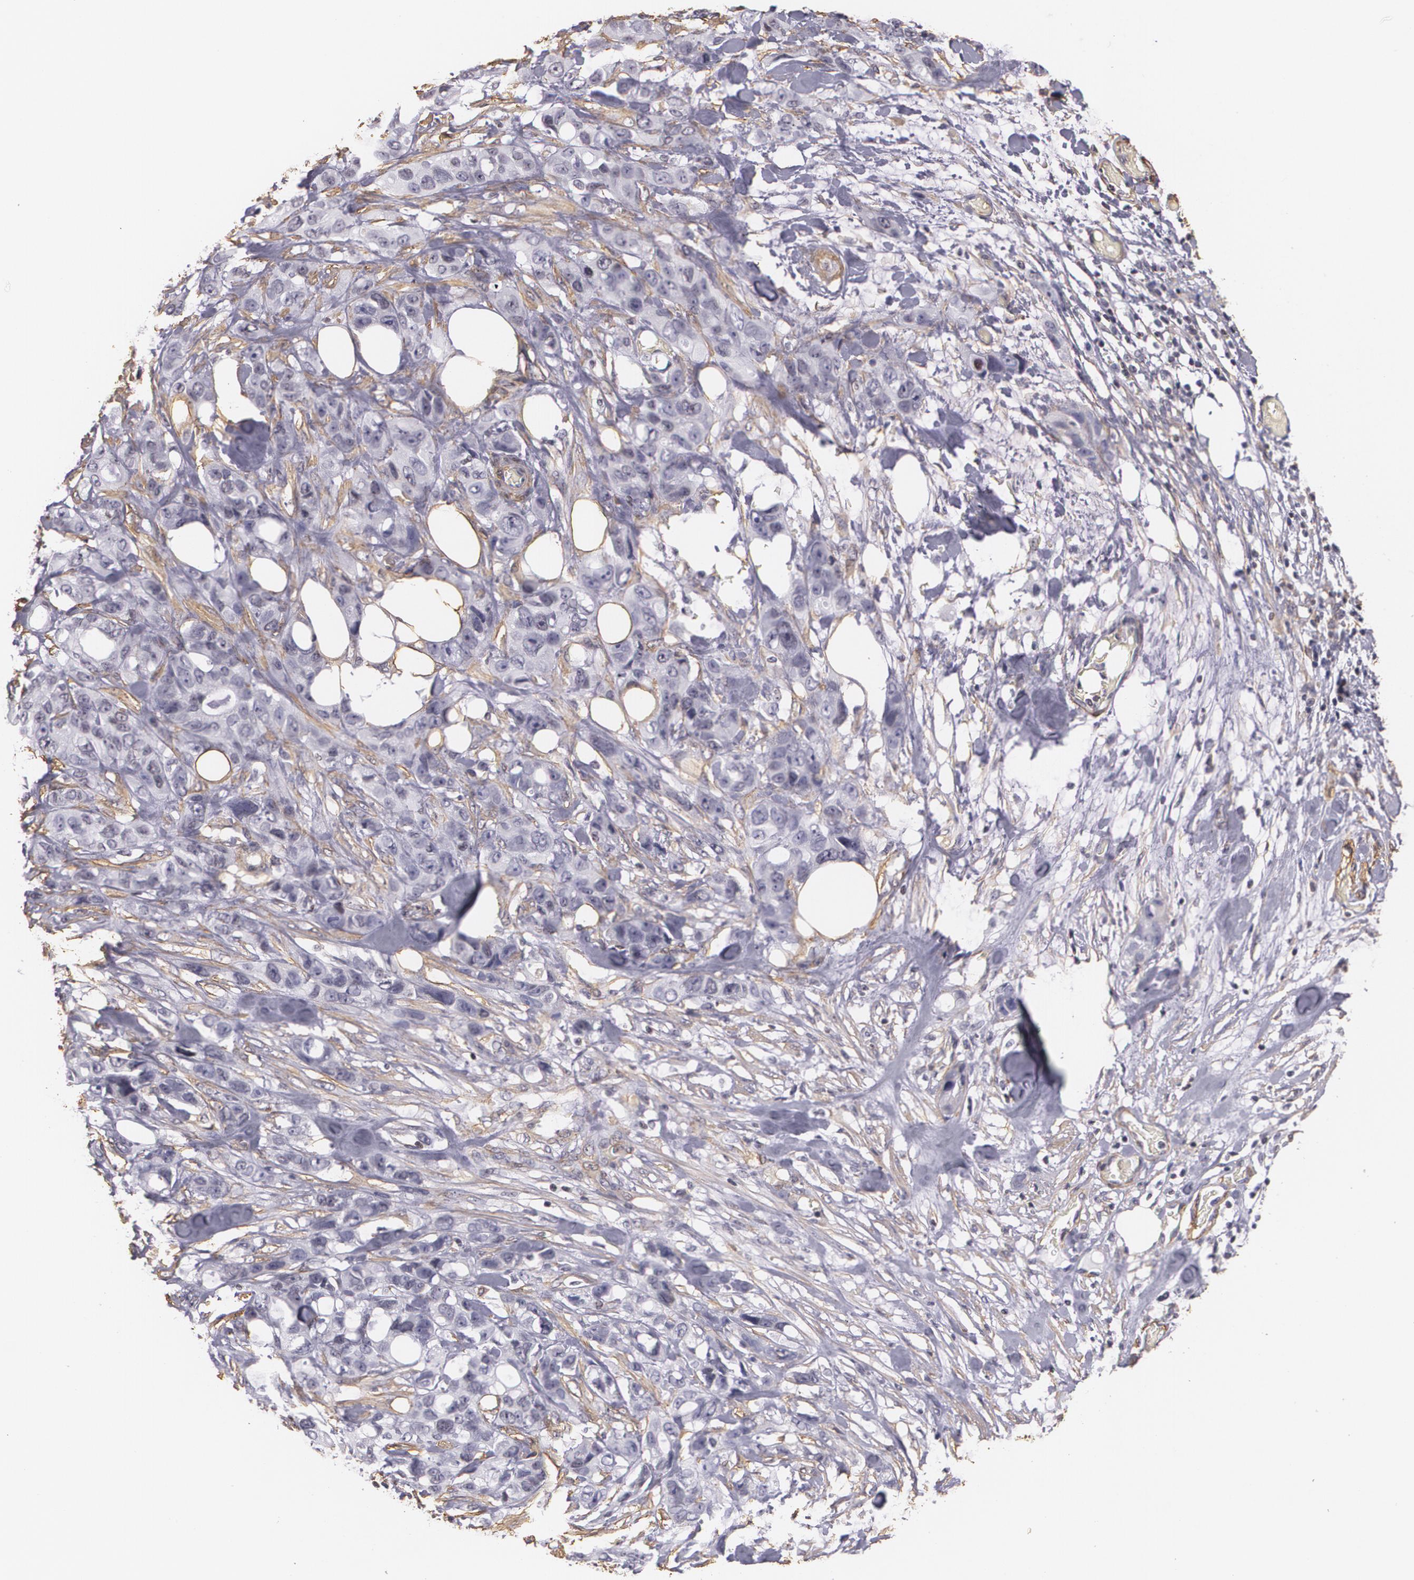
{"staining": {"intensity": "negative", "quantity": "none", "location": "none"}, "tissue": "stomach cancer", "cell_type": "Tumor cells", "image_type": "cancer", "snomed": [{"axis": "morphology", "description": "Adenocarcinoma, NOS"}, {"axis": "topography", "description": "Stomach, upper"}], "caption": "This histopathology image is of stomach cancer (adenocarcinoma) stained with immunohistochemistry to label a protein in brown with the nuclei are counter-stained blue. There is no staining in tumor cells. Nuclei are stained in blue.", "gene": "VAMP1", "patient": {"sex": "male", "age": 47}}